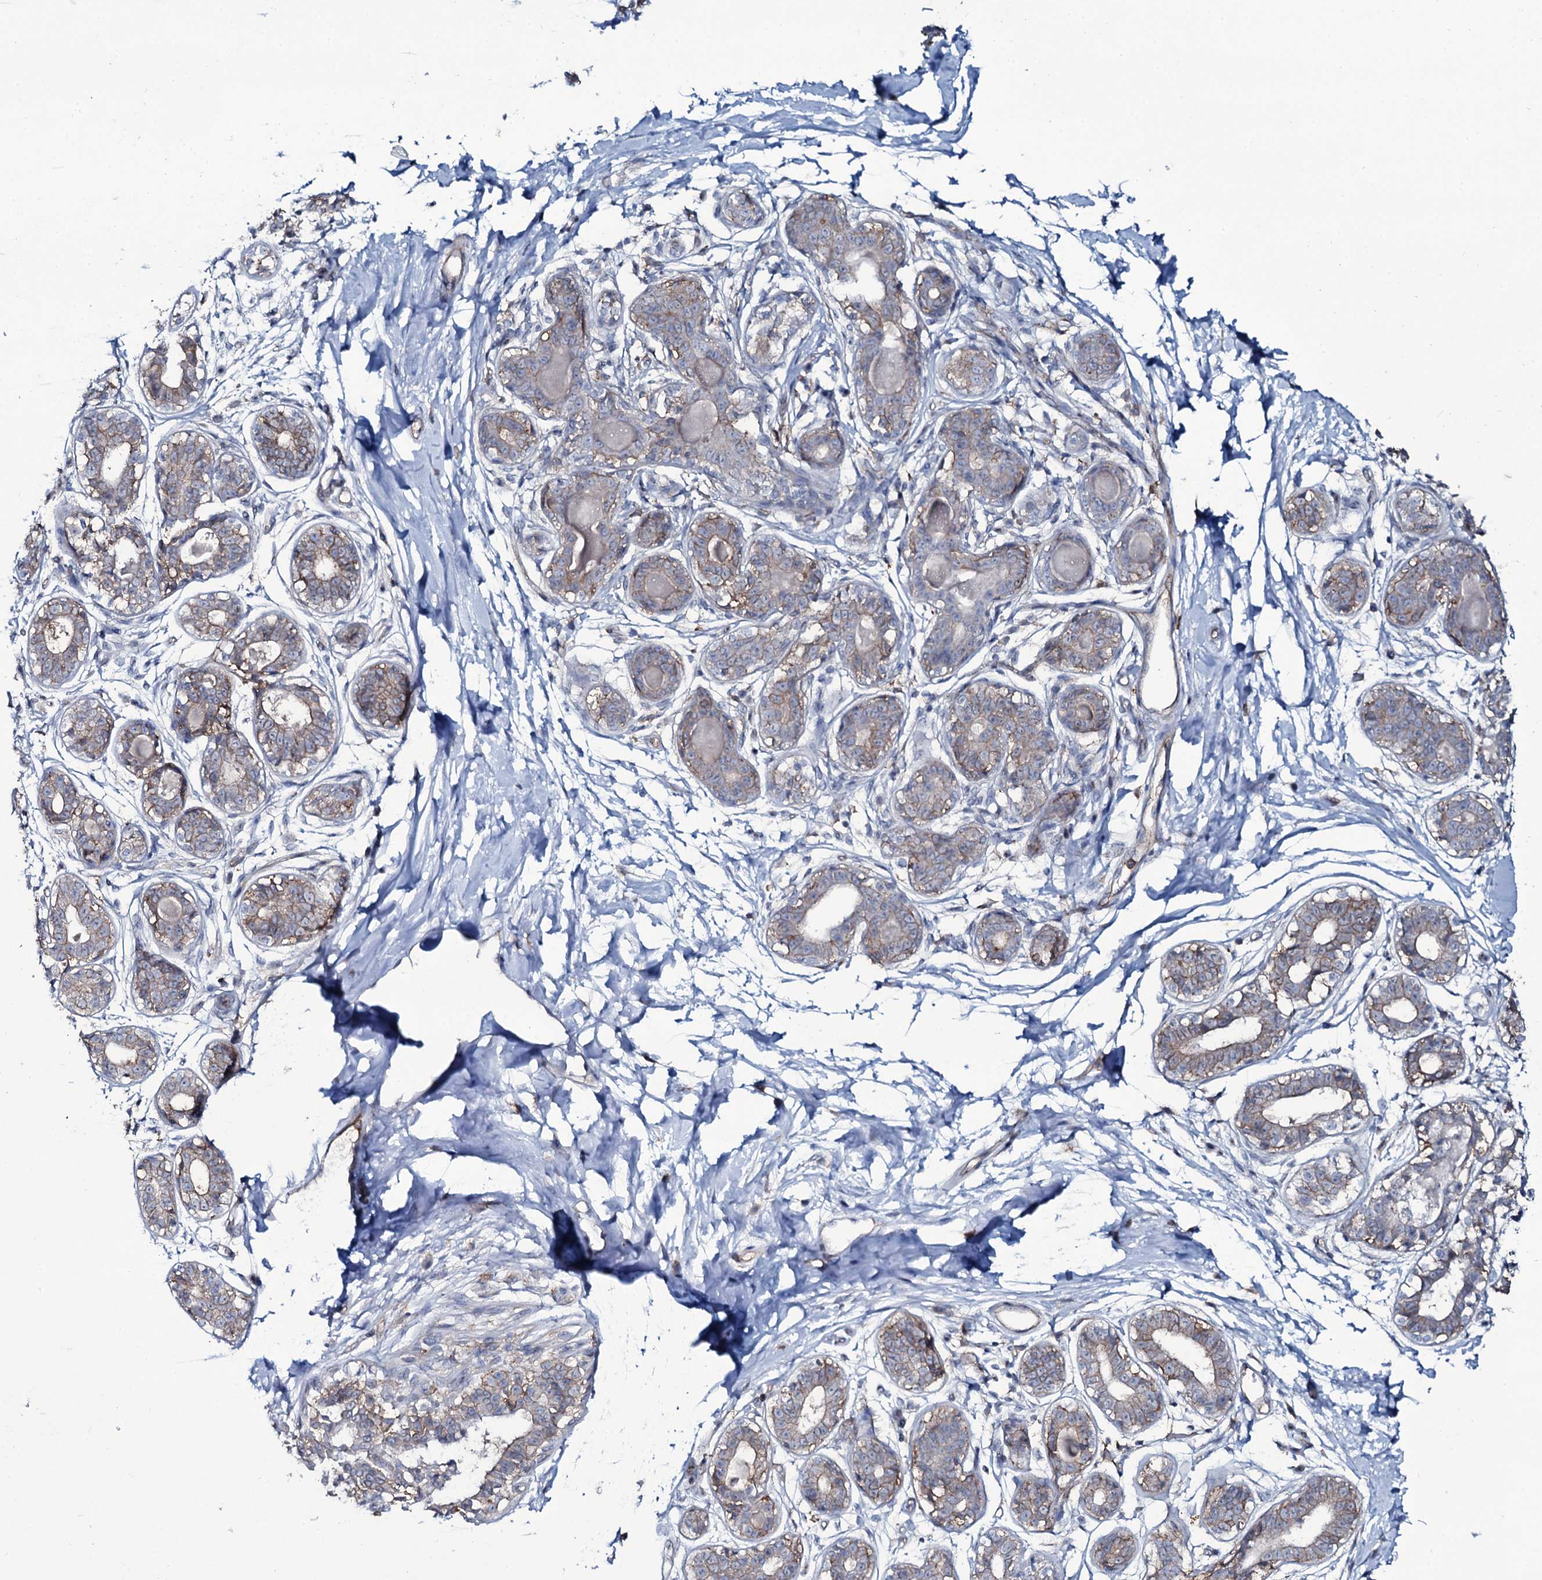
{"staining": {"intensity": "negative", "quantity": "none", "location": "none"}, "tissue": "breast", "cell_type": "Adipocytes", "image_type": "normal", "snomed": [{"axis": "morphology", "description": "Normal tissue, NOS"}, {"axis": "topography", "description": "Breast"}], "caption": "Immunohistochemistry image of benign breast stained for a protein (brown), which displays no positivity in adipocytes. The staining was performed using DAB (3,3'-diaminobenzidine) to visualize the protein expression in brown, while the nuclei were stained in blue with hematoxylin (Magnification: 20x).", "gene": "SNAP23", "patient": {"sex": "female", "age": 45}}